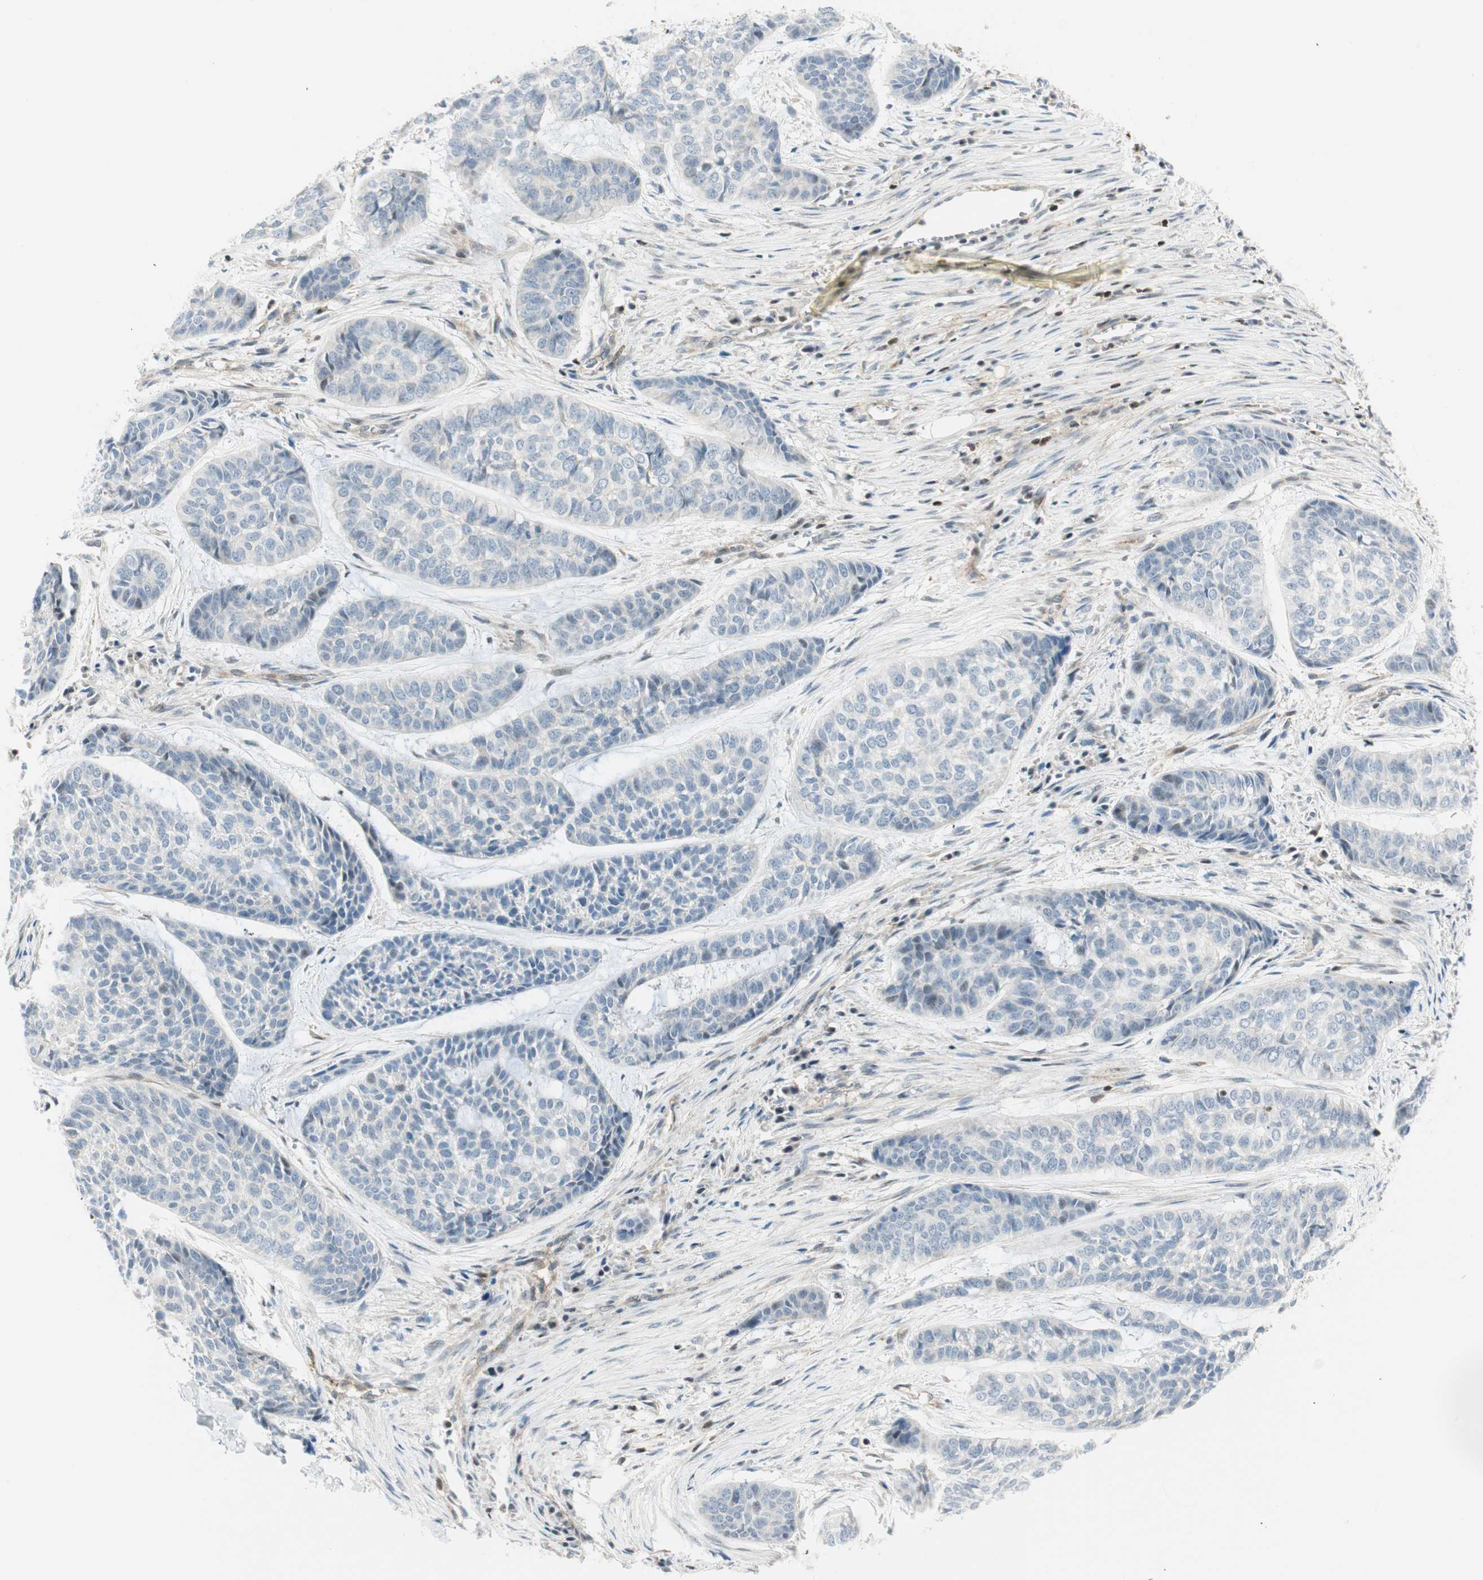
{"staining": {"intensity": "negative", "quantity": "none", "location": "none"}, "tissue": "skin cancer", "cell_type": "Tumor cells", "image_type": "cancer", "snomed": [{"axis": "morphology", "description": "Basal cell carcinoma"}, {"axis": "topography", "description": "Skin"}], "caption": "High power microscopy photomicrograph of an immunohistochemistry (IHC) micrograph of skin cancer (basal cell carcinoma), revealing no significant staining in tumor cells.", "gene": "PPP1CA", "patient": {"sex": "female", "age": 64}}